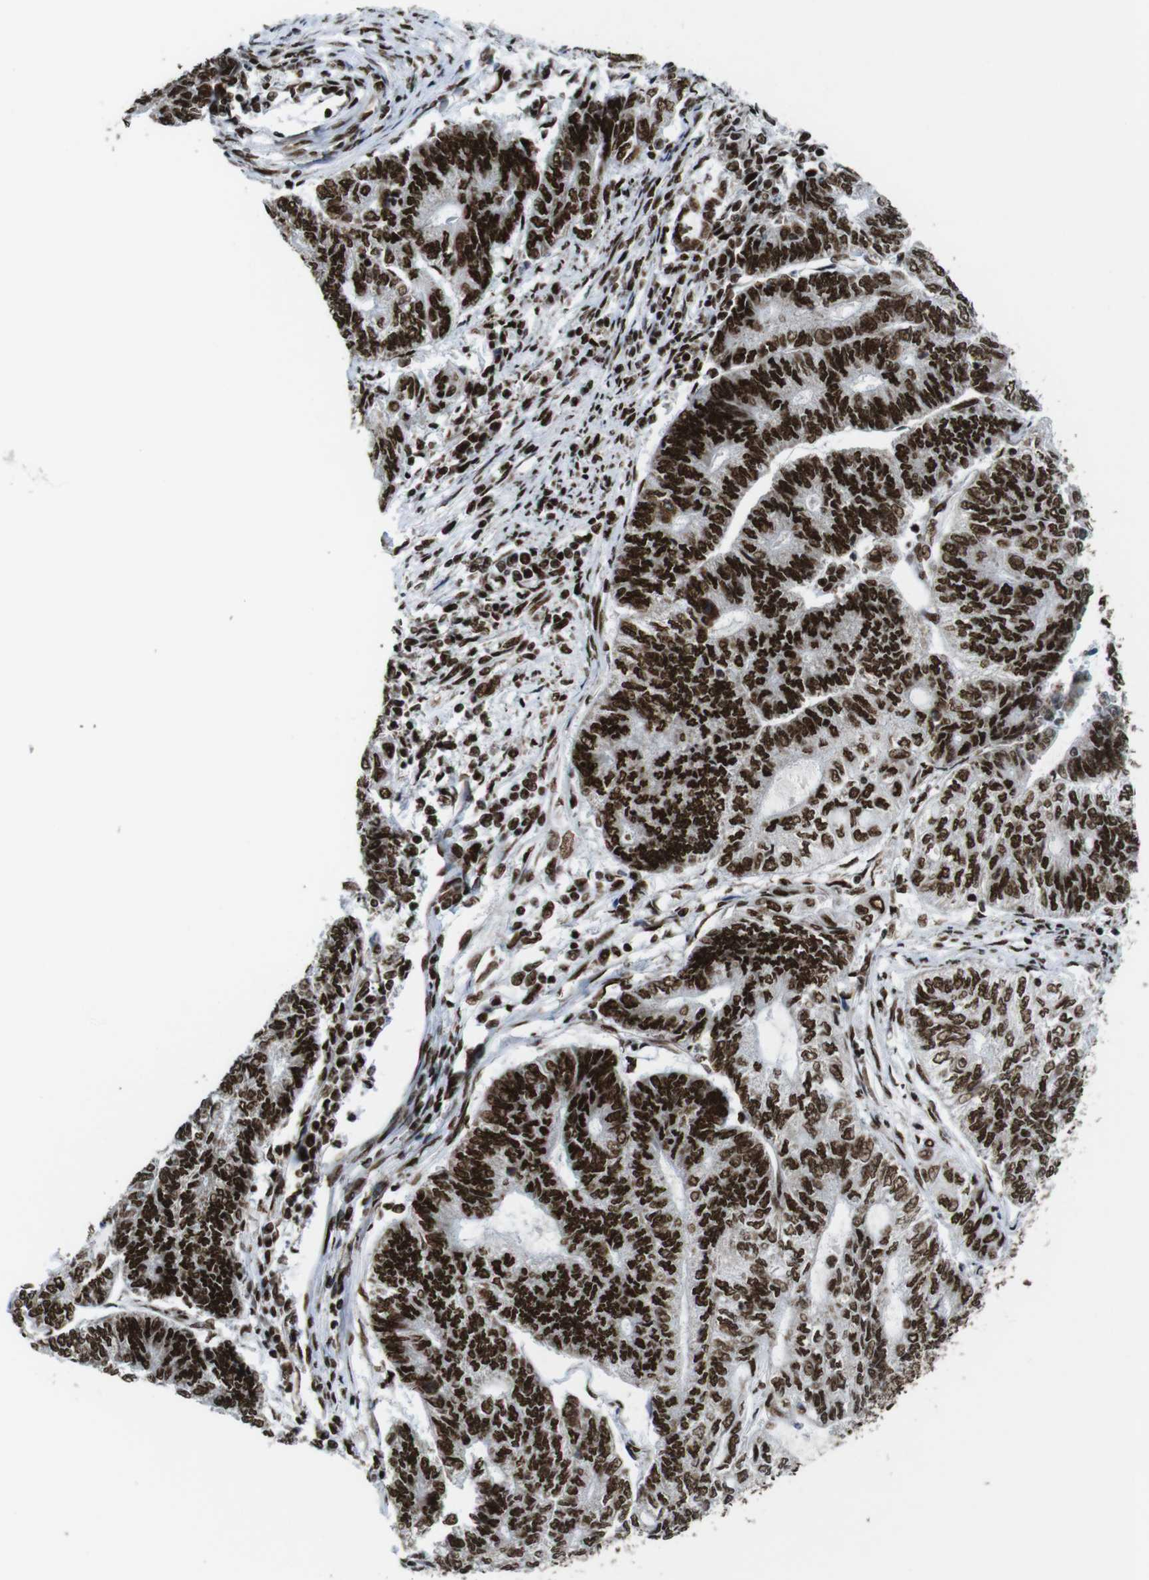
{"staining": {"intensity": "strong", "quantity": ">75%", "location": "nuclear"}, "tissue": "endometrial cancer", "cell_type": "Tumor cells", "image_type": "cancer", "snomed": [{"axis": "morphology", "description": "Adenocarcinoma, NOS"}, {"axis": "topography", "description": "Uterus"}, {"axis": "topography", "description": "Endometrium"}], "caption": "About >75% of tumor cells in adenocarcinoma (endometrial) exhibit strong nuclear protein positivity as visualized by brown immunohistochemical staining.", "gene": "ROMO1", "patient": {"sex": "female", "age": 70}}